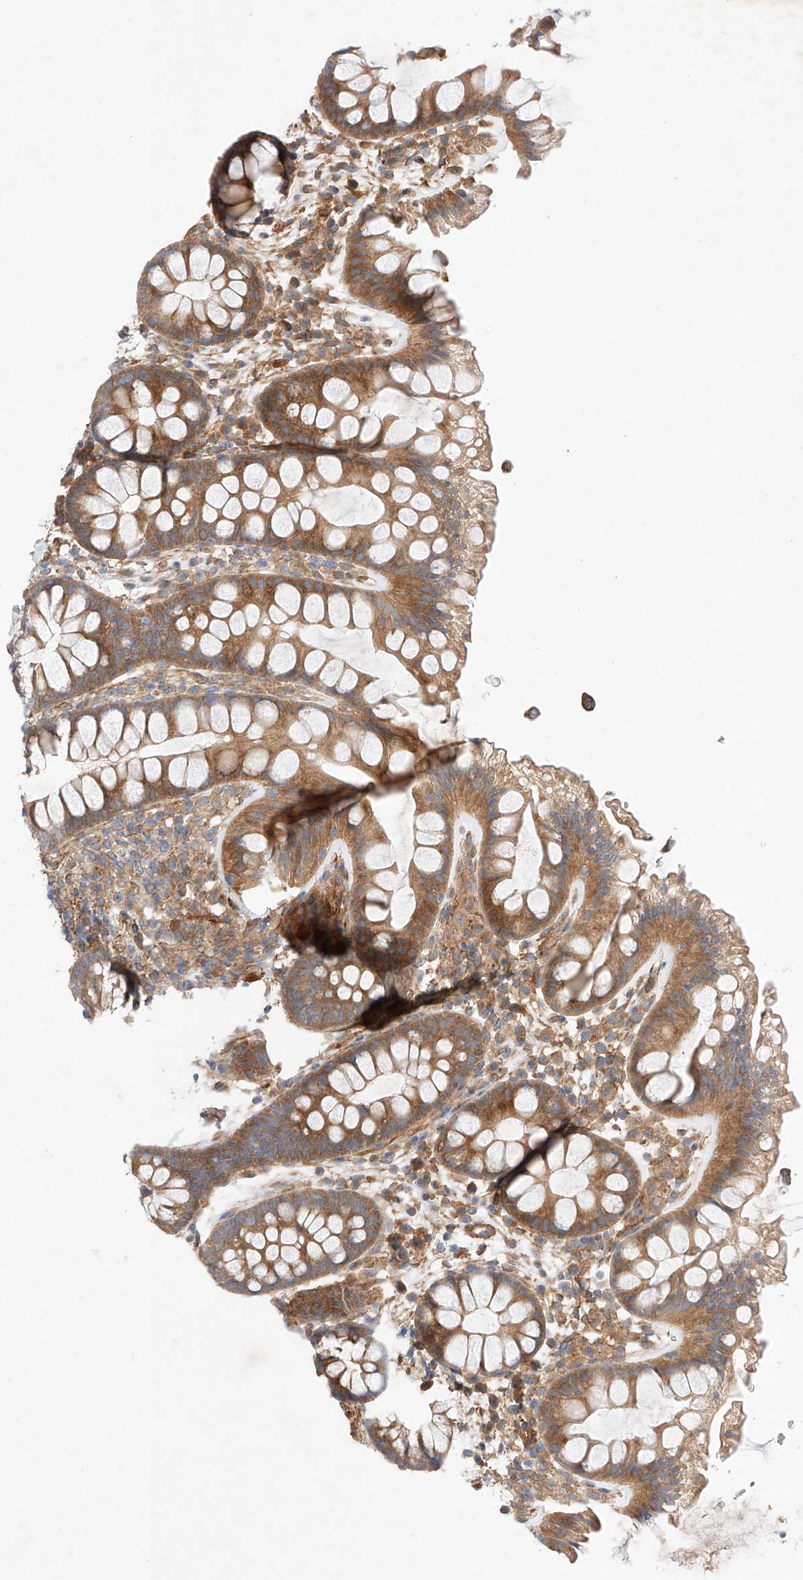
{"staining": {"intensity": "moderate", "quantity": ">75%", "location": "cytoplasmic/membranous"}, "tissue": "colon", "cell_type": "Endothelial cells", "image_type": "normal", "snomed": [{"axis": "morphology", "description": "Normal tissue, NOS"}, {"axis": "topography", "description": "Colon"}], "caption": "The immunohistochemical stain labels moderate cytoplasmic/membranous staining in endothelial cells of benign colon.", "gene": "RAB23", "patient": {"sex": "female", "age": 62}}